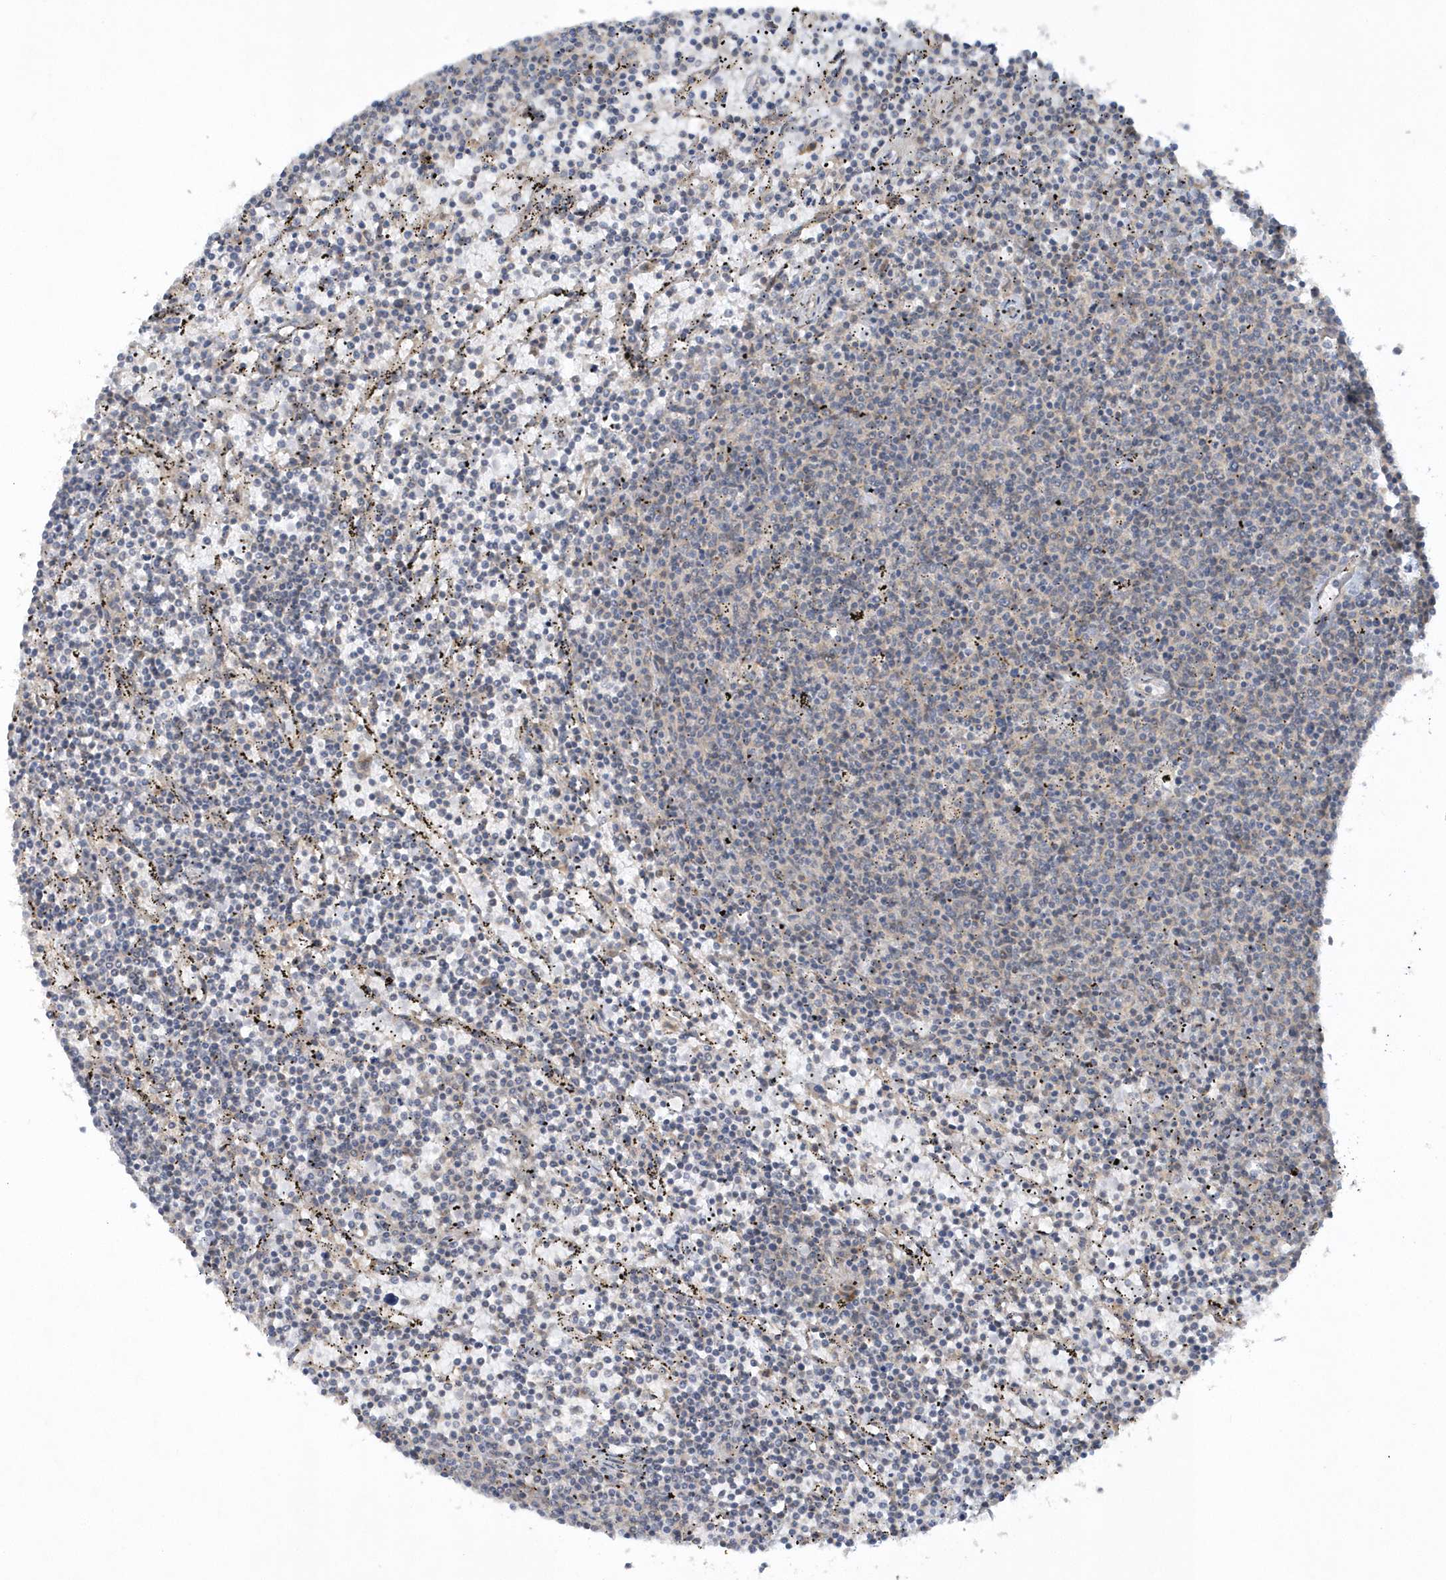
{"staining": {"intensity": "negative", "quantity": "none", "location": "none"}, "tissue": "lymphoma", "cell_type": "Tumor cells", "image_type": "cancer", "snomed": [{"axis": "morphology", "description": "Malignant lymphoma, non-Hodgkin's type, Low grade"}, {"axis": "topography", "description": "Spleen"}], "caption": "The histopathology image exhibits no significant staining in tumor cells of malignant lymphoma, non-Hodgkin's type (low-grade).", "gene": "THG1L", "patient": {"sex": "female", "age": 50}}